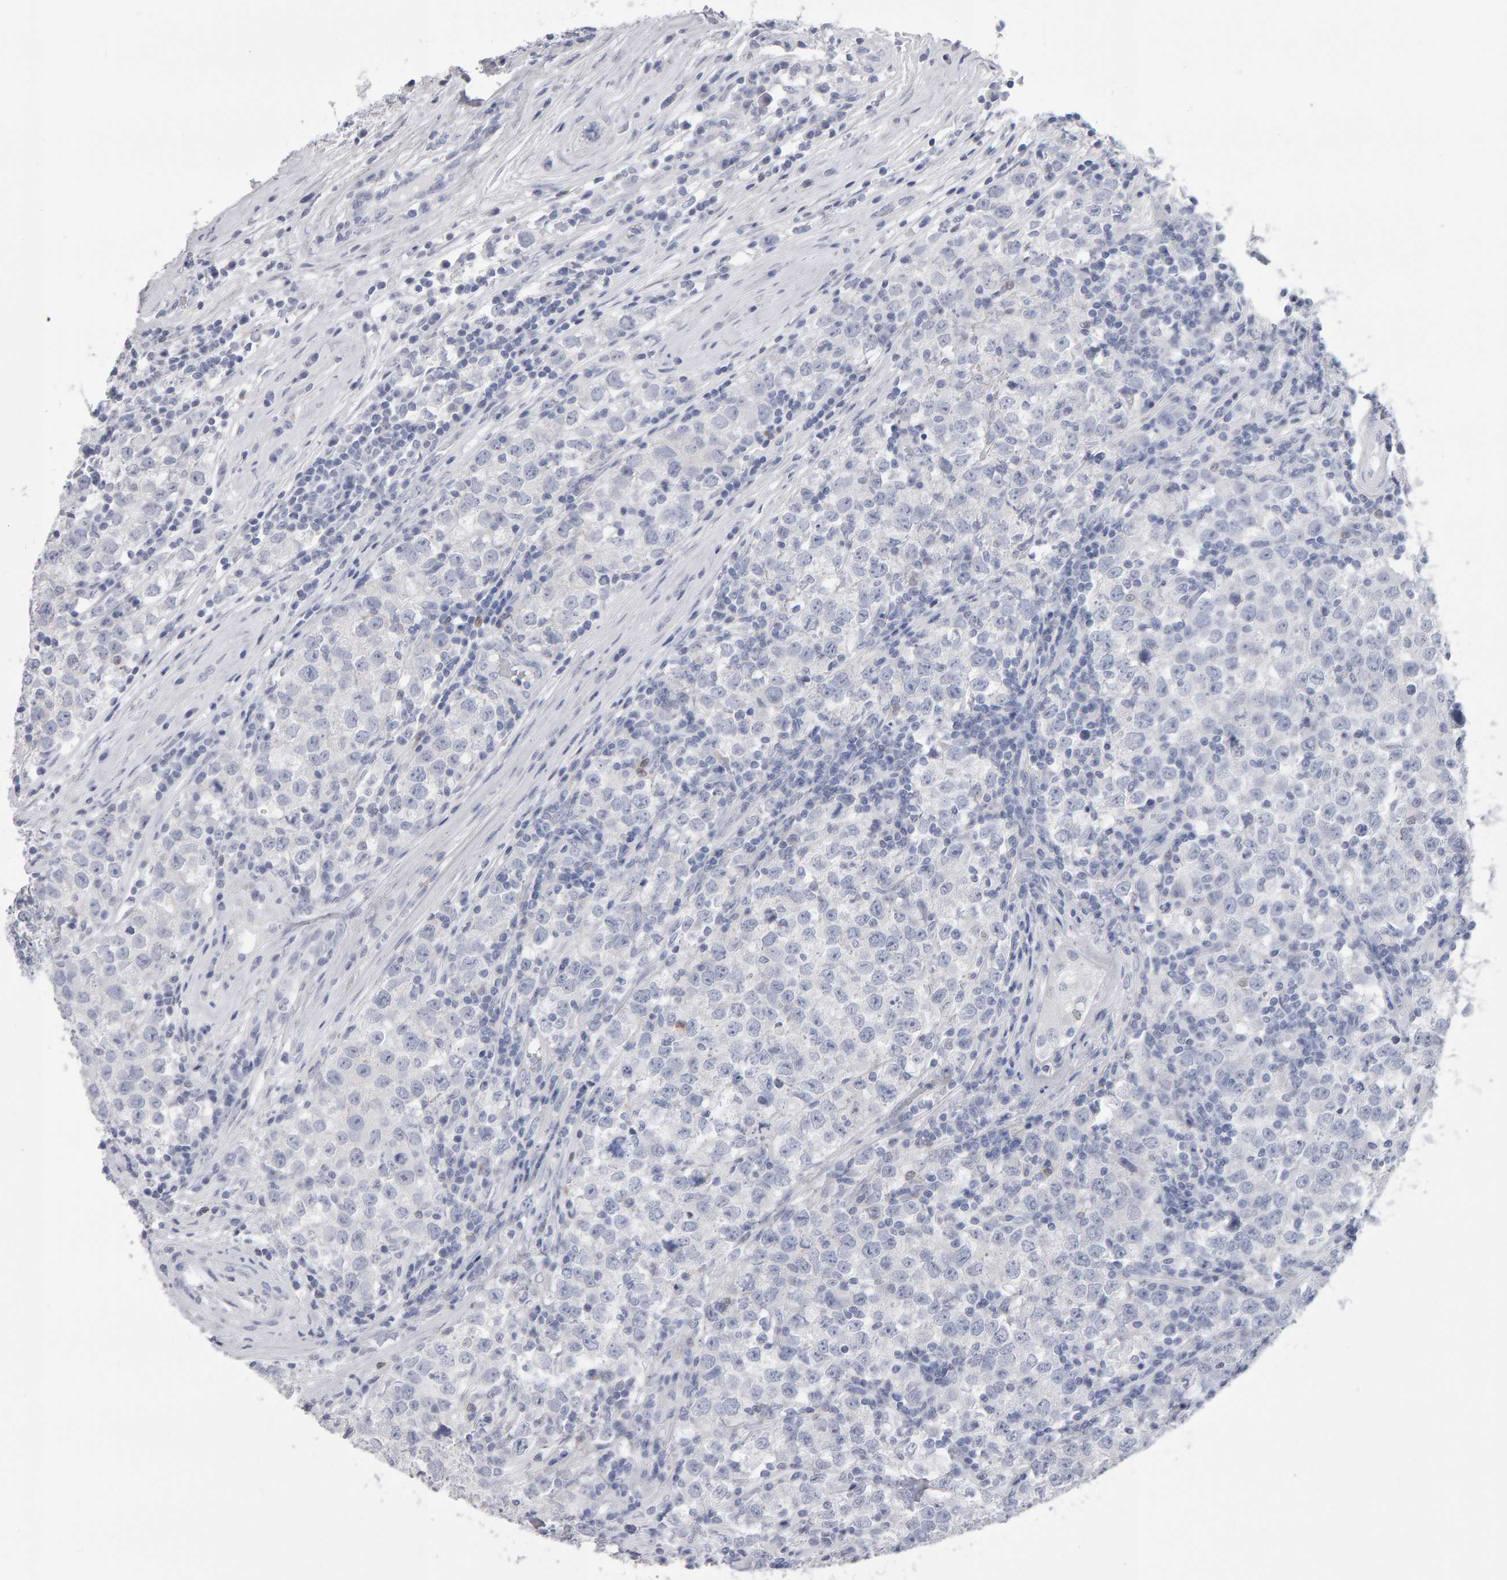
{"staining": {"intensity": "negative", "quantity": "none", "location": "none"}, "tissue": "testis cancer", "cell_type": "Tumor cells", "image_type": "cancer", "snomed": [{"axis": "morphology", "description": "Seminoma, NOS"}, {"axis": "morphology", "description": "Carcinoma, Embryonal, NOS"}, {"axis": "topography", "description": "Testis"}], "caption": "Protein analysis of testis cancer demonstrates no significant expression in tumor cells.", "gene": "NCDN", "patient": {"sex": "male", "age": 28}}